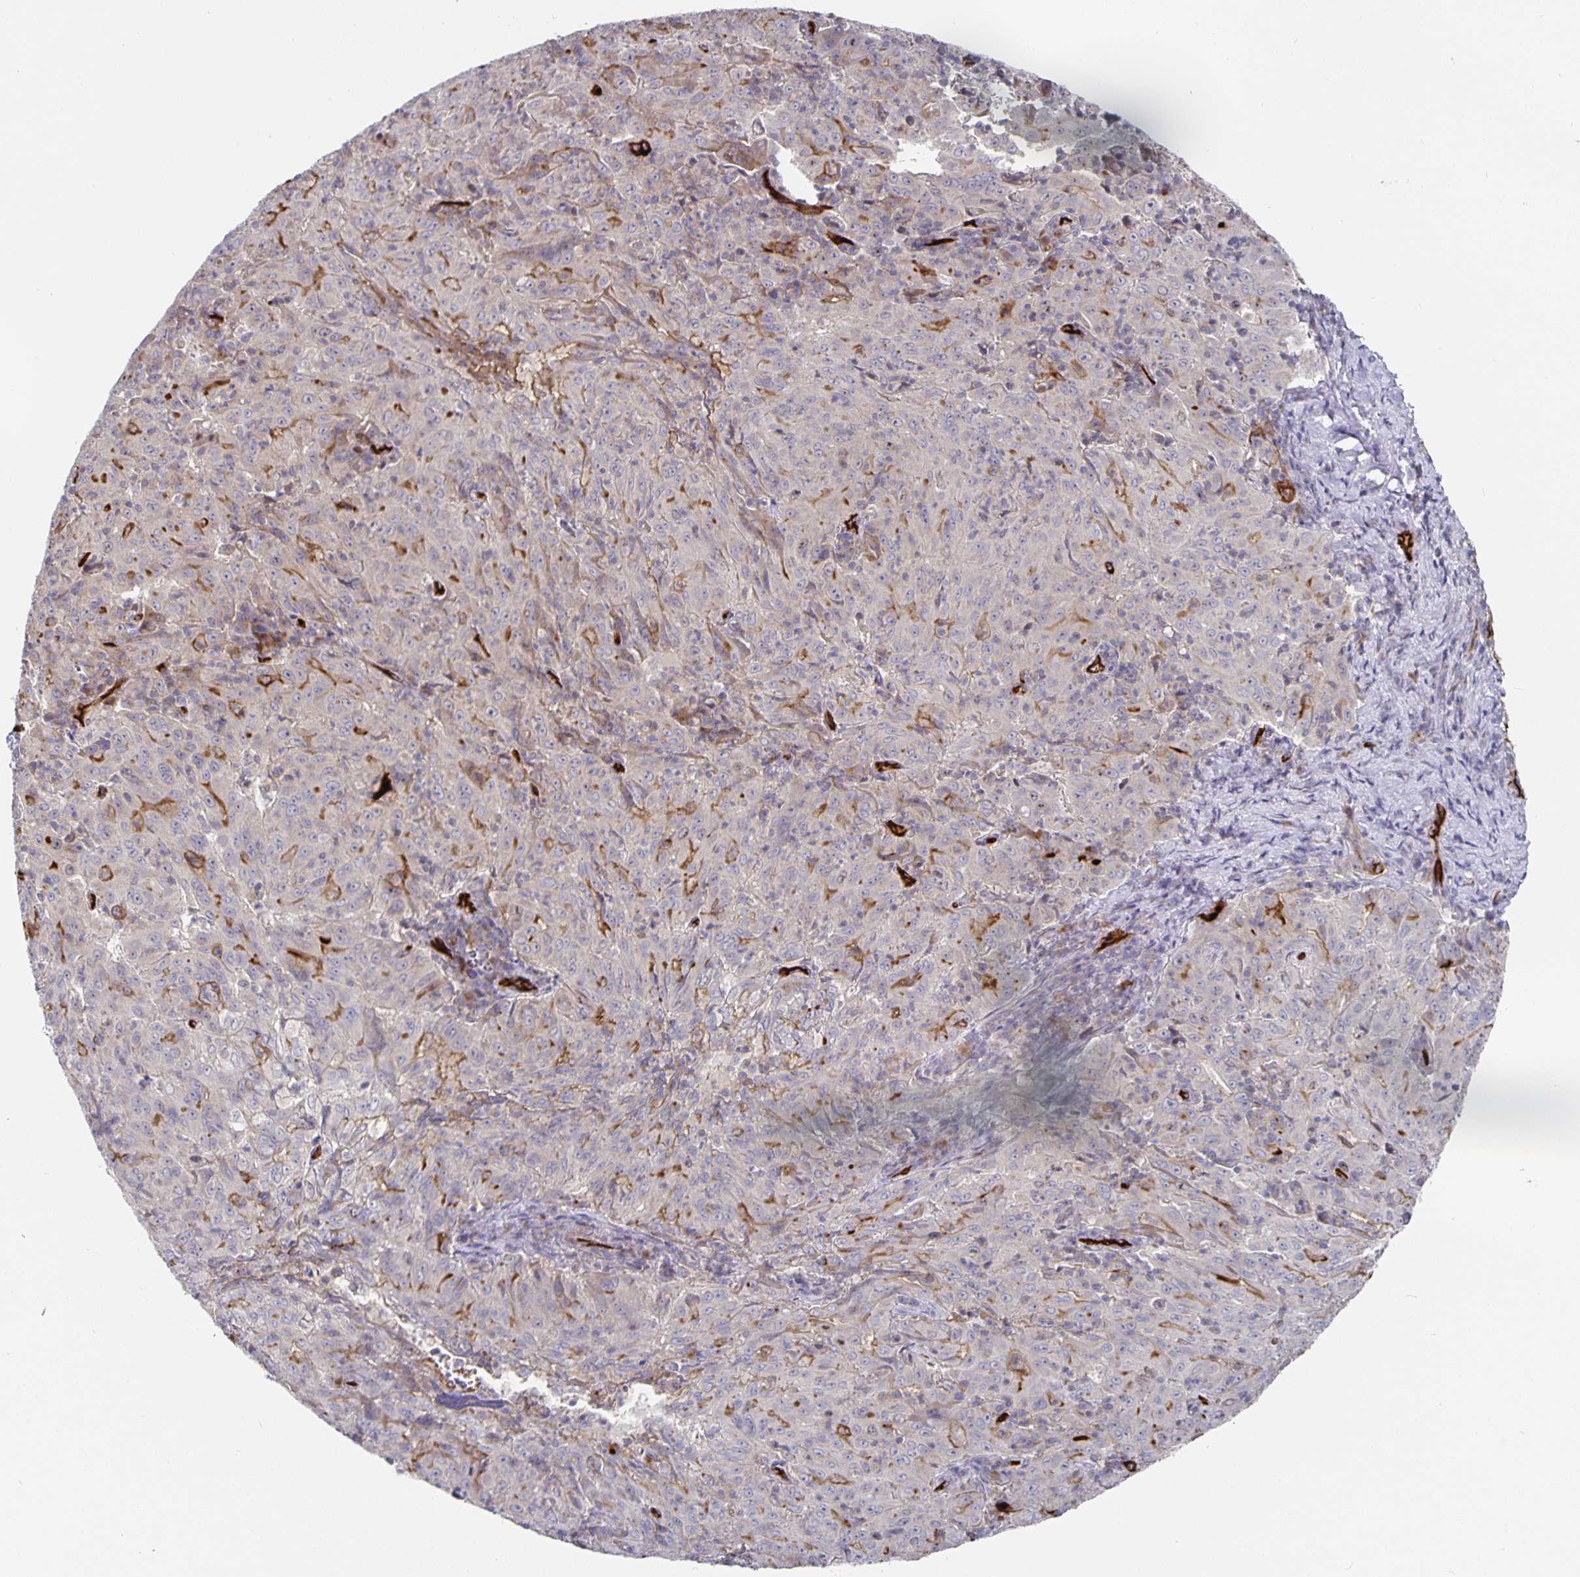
{"staining": {"intensity": "moderate", "quantity": "<25%", "location": "cytoplasmic/membranous"}, "tissue": "pancreatic cancer", "cell_type": "Tumor cells", "image_type": "cancer", "snomed": [{"axis": "morphology", "description": "Adenocarcinoma, NOS"}, {"axis": "topography", "description": "Pancreas"}], "caption": "Human pancreatic cancer (adenocarcinoma) stained with a brown dye shows moderate cytoplasmic/membranous positive expression in about <25% of tumor cells.", "gene": "PODXL", "patient": {"sex": "male", "age": 63}}